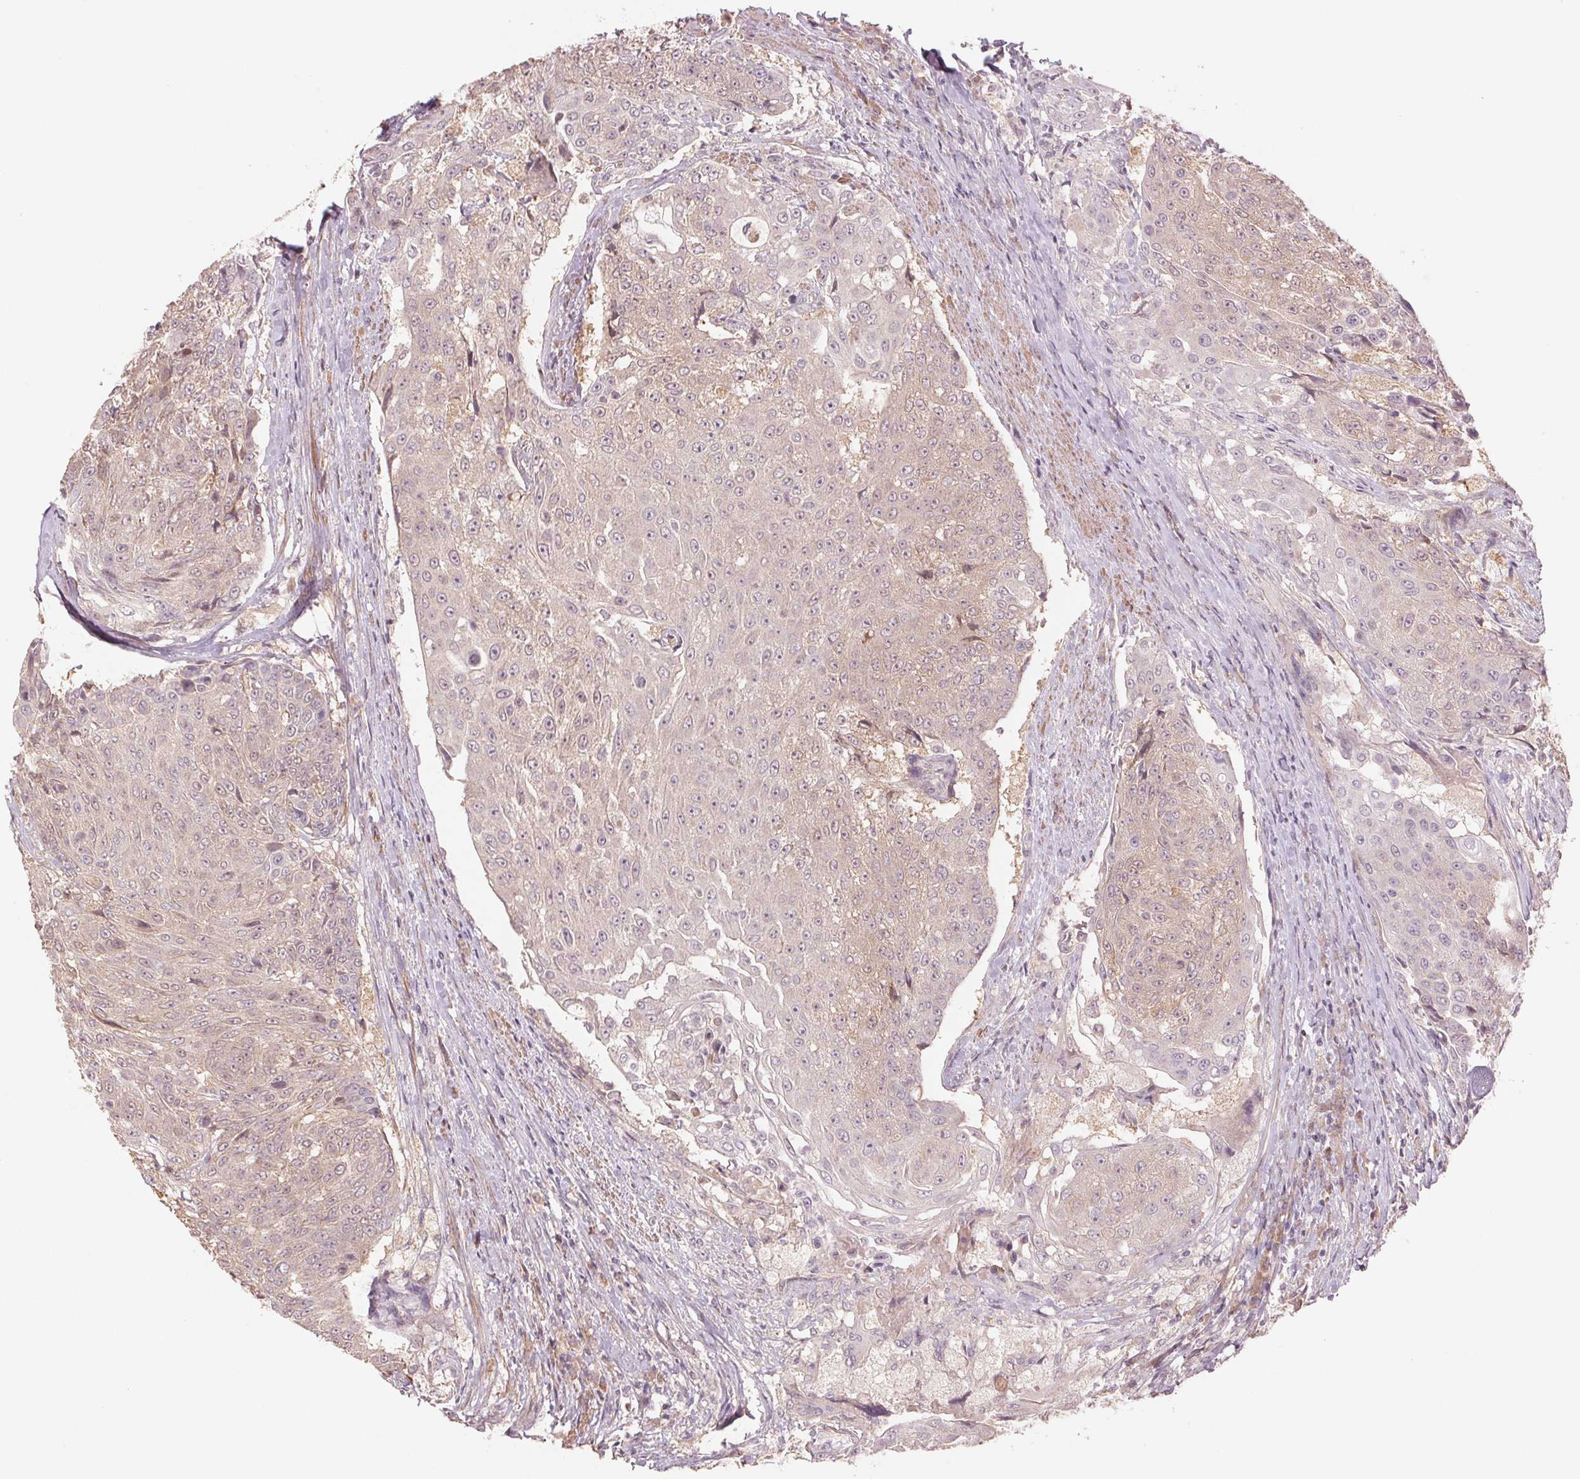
{"staining": {"intensity": "negative", "quantity": "none", "location": "none"}, "tissue": "urothelial cancer", "cell_type": "Tumor cells", "image_type": "cancer", "snomed": [{"axis": "morphology", "description": "Urothelial carcinoma, High grade"}, {"axis": "topography", "description": "Urinary bladder"}], "caption": "High power microscopy photomicrograph of an immunohistochemistry (IHC) image of urothelial carcinoma (high-grade), revealing no significant staining in tumor cells. The staining is performed using DAB (3,3'-diaminobenzidine) brown chromogen with nuclei counter-stained in using hematoxylin.", "gene": "PPIA", "patient": {"sex": "female", "age": 63}}